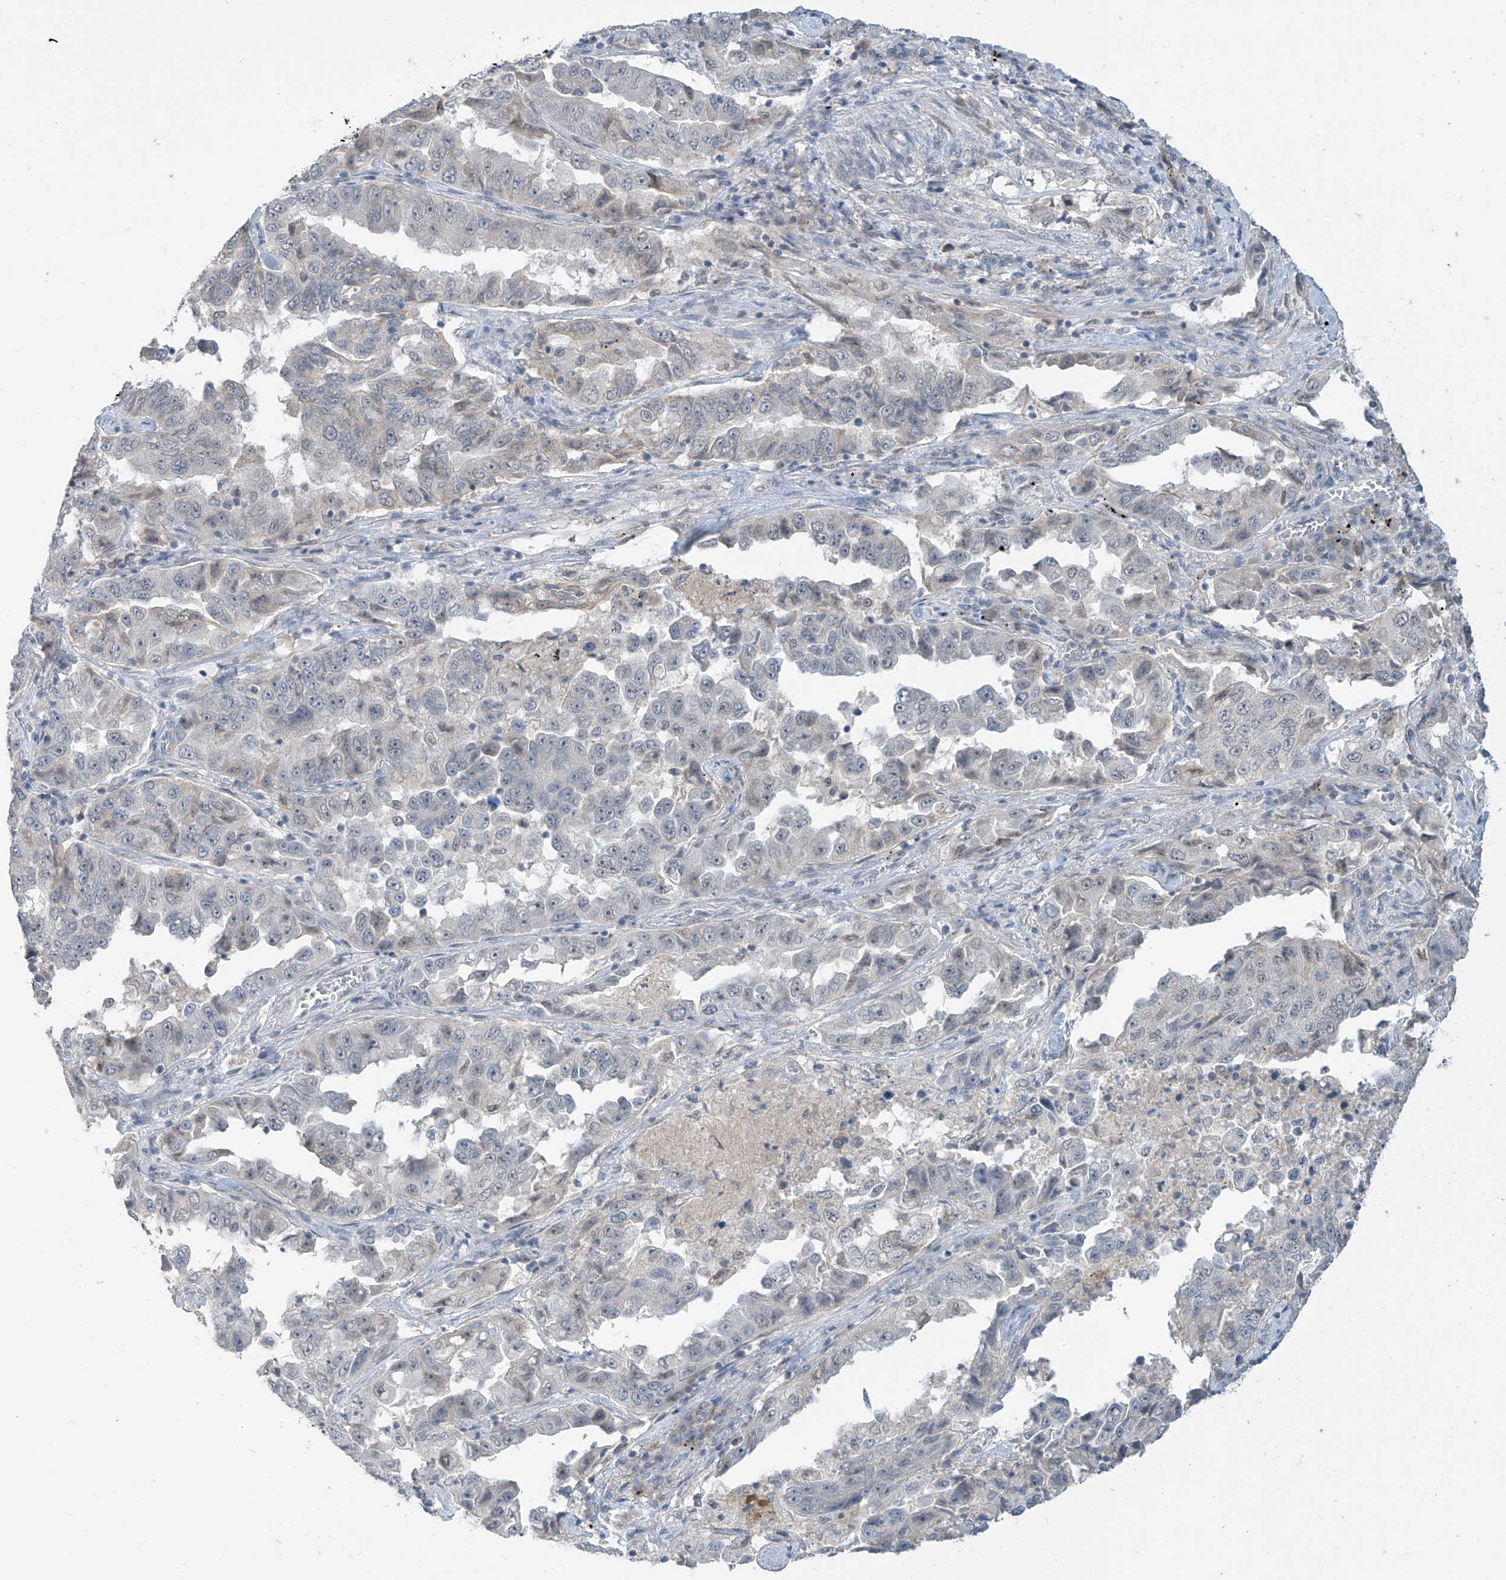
{"staining": {"intensity": "negative", "quantity": "none", "location": "none"}, "tissue": "lung cancer", "cell_type": "Tumor cells", "image_type": "cancer", "snomed": [{"axis": "morphology", "description": "Adenocarcinoma, NOS"}, {"axis": "topography", "description": "Lung"}], "caption": "Lung cancer stained for a protein using IHC displays no staining tumor cells.", "gene": "METAP1D", "patient": {"sex": "female", "age": 51}}